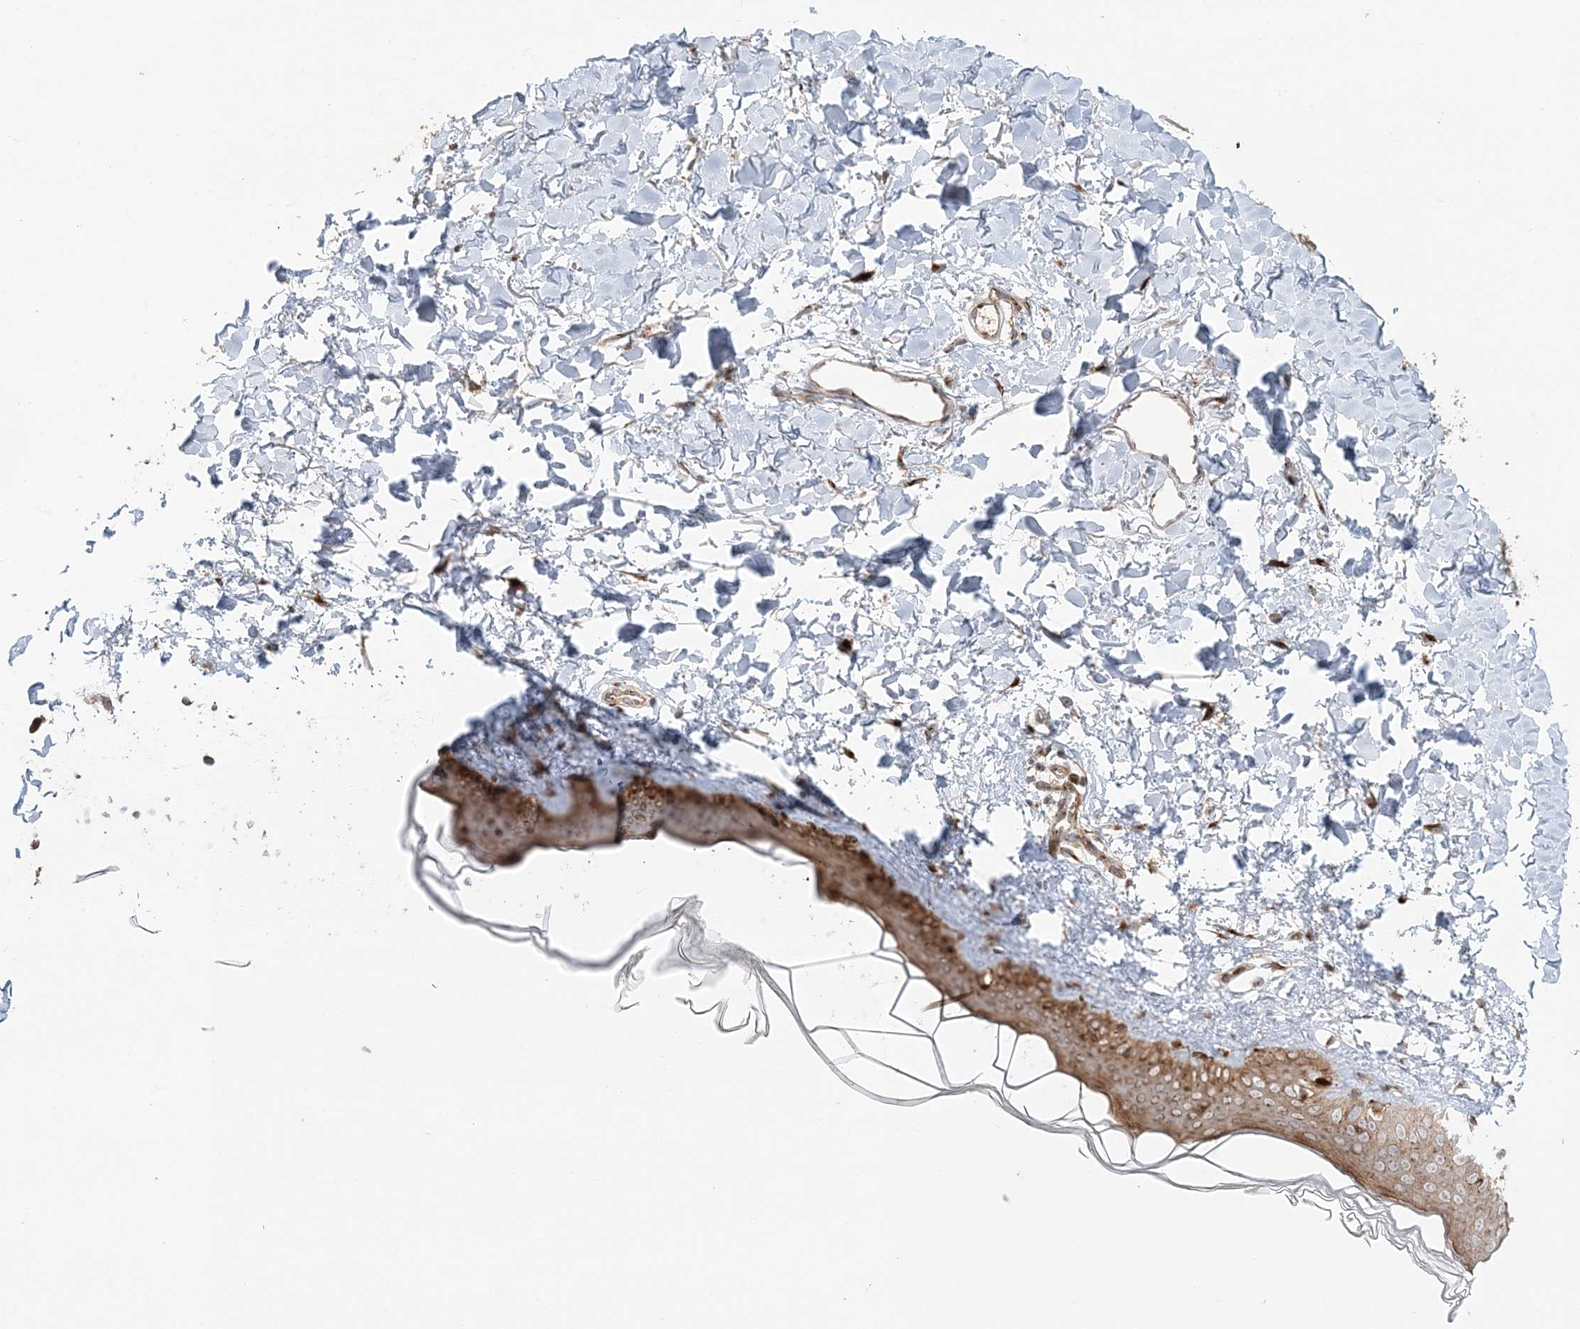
{"staining": {"intensity": "strong", "quantity": ">75%", "location": "cytoplasmic/membranous"}, "tissue": "skin", "cell_type": "Fibroblasts", "image_type": "normal", "snomed": [{"axis": "morphology", "description": "Normal tissue, NOS"}, {"axis": "topography", "description": "Skin"}], "caption": "Protein expression analysis of unremarkable skin reveals strong cytoplasmic/membranous expression in about >75% of fibroblasts. (DAB (3,3'-diaminobenzidine) IHC, brown staining for protein, blue staining for nuclei).", "gene": "ABCC3", "patient": {"sex": "female", "age": 58}}